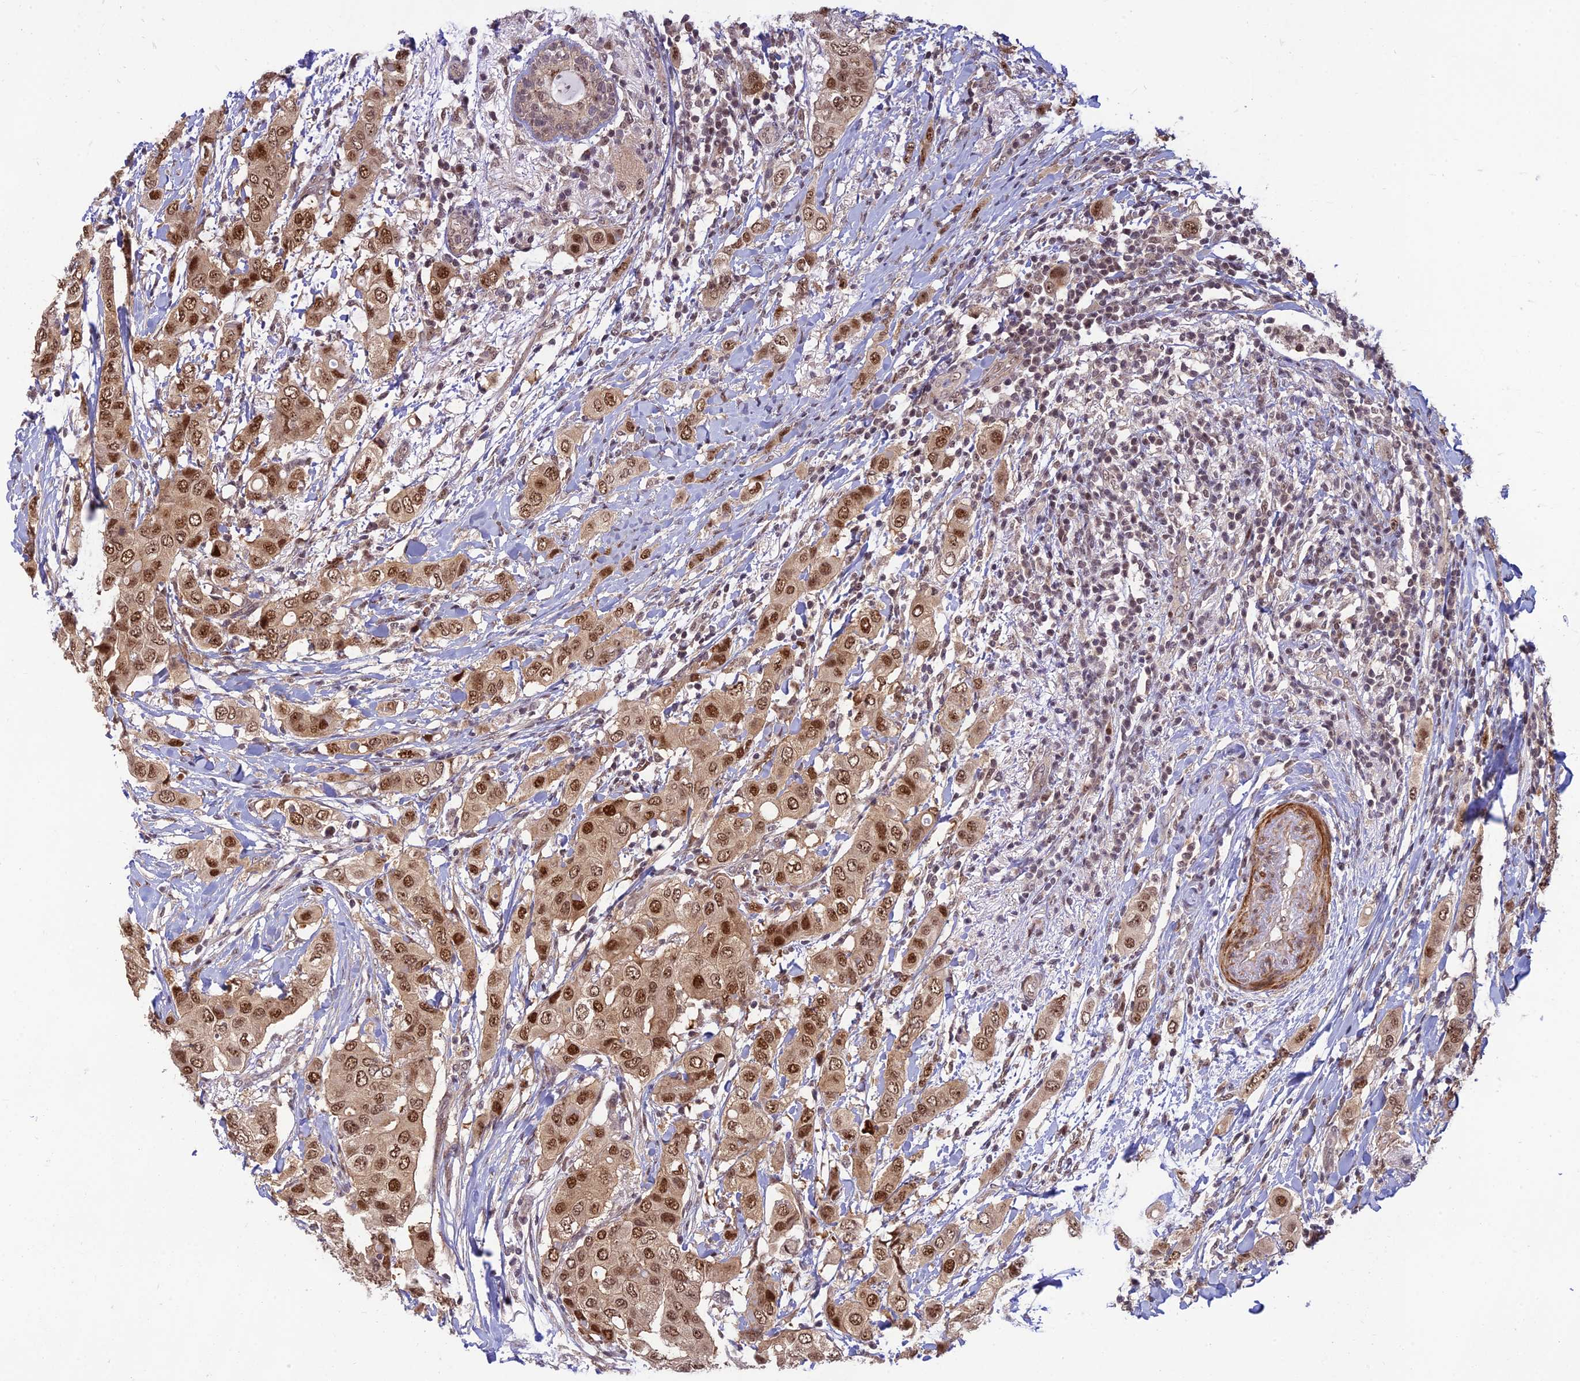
{"staining": {"intensity": "moderate", "quantity": ">75%", "location": "nuclear"}, "tissue": "breast cancer", "cell_type": "Tumor cells", "image_type": "cancer", "snomed": [{"axis": "morphology", "description": "Lobular carcinoma"}, {"axis": "topography", "description": "Breast"}], "caption": "The immunohistochemical stain shows moderate nuclear expression in tumor cells of breast lobular carcinoma tissue.", "gene": "ASPDH", "patient": {"sex": "female", "age": 51}}